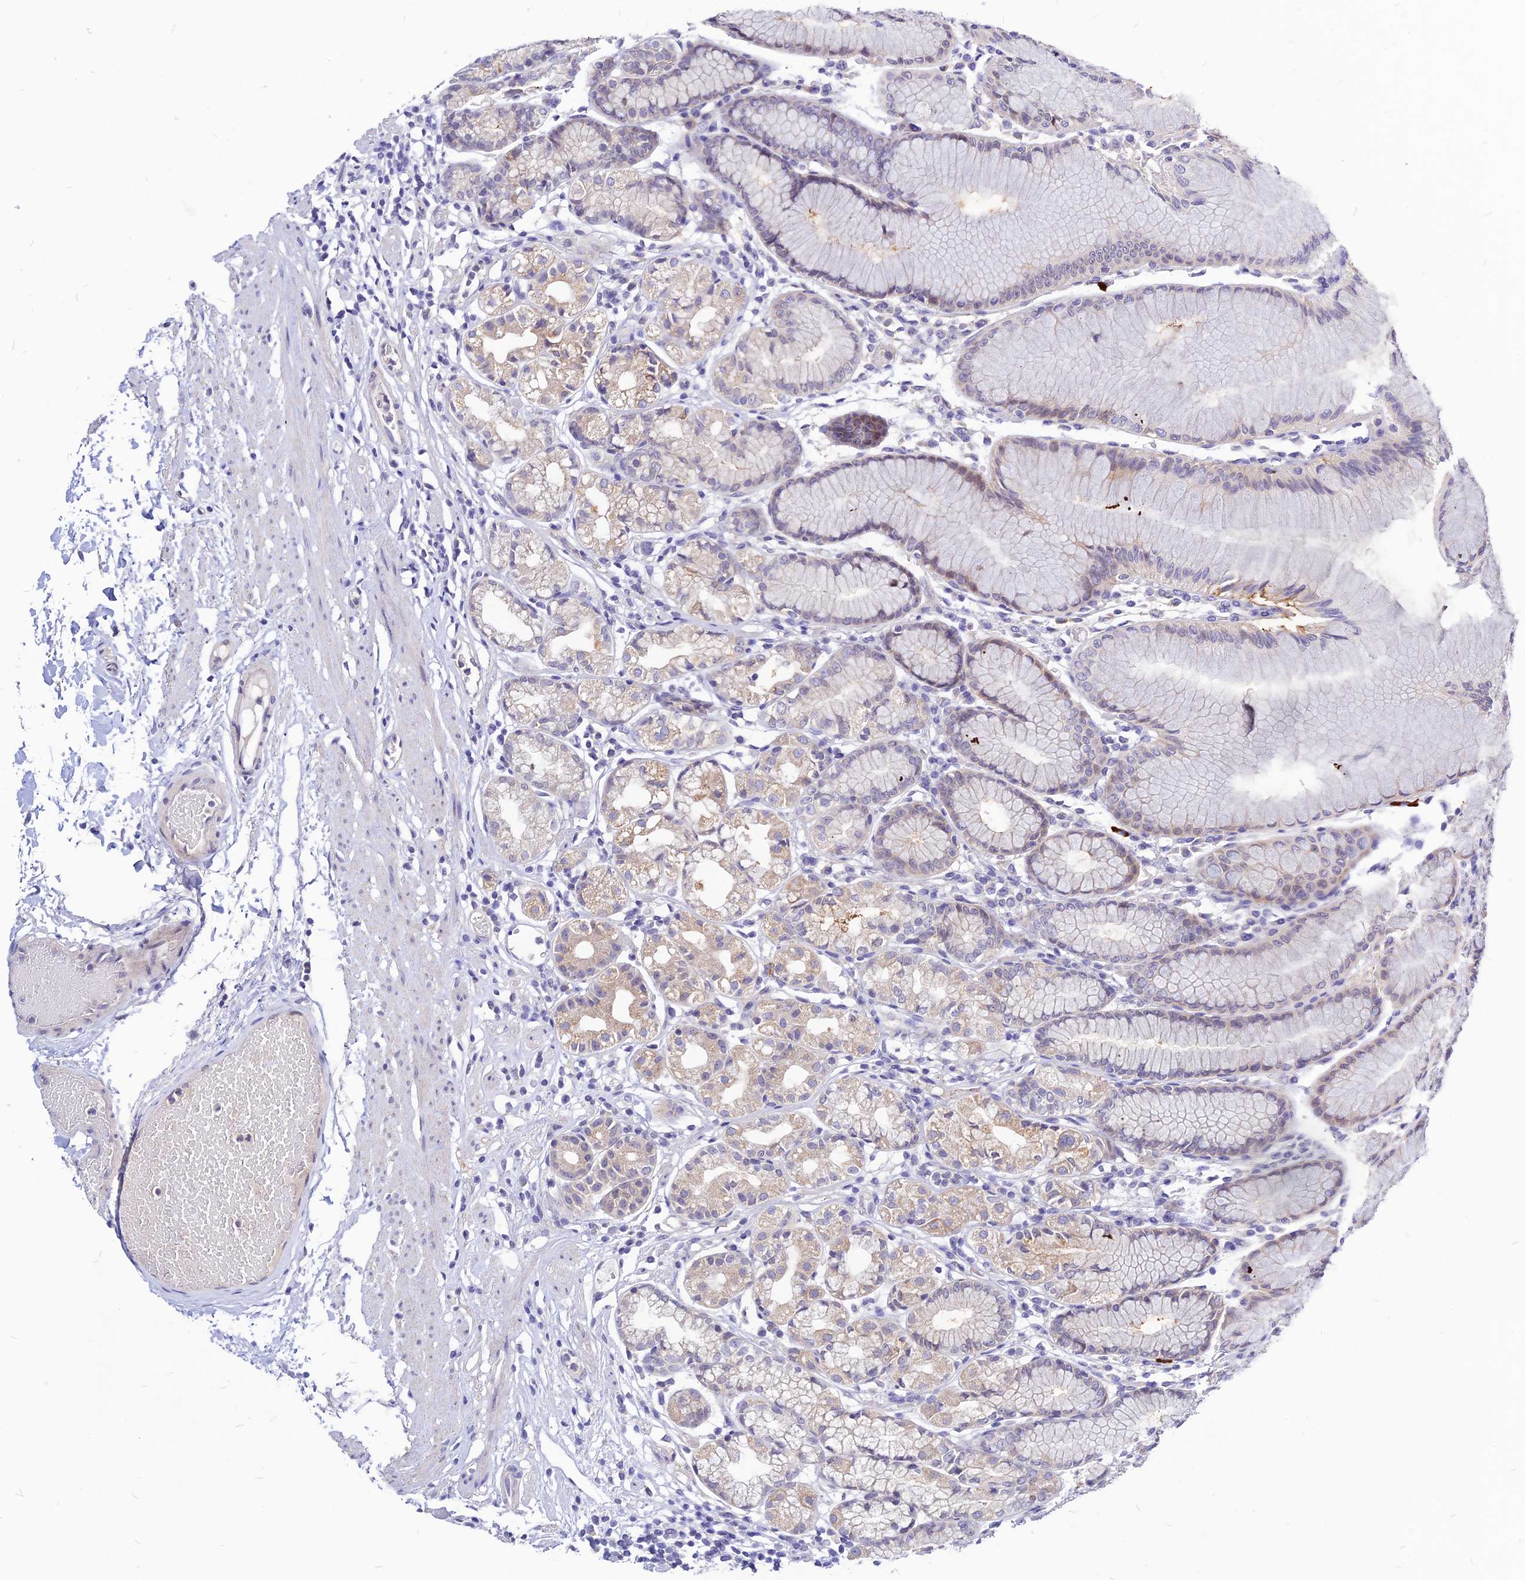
{"staining": {"intensity": "weak", "quantity": "<25%", "location": "cytoplasmic/membranous"}, "tissue": "stomach", "cell_type": "Glandular cells", "image_type": "normal", "snomed": [{"axis": "morphology", "description": "Normal tissue, NOS"}, {"axis": "topography", "description": "Stomach"}], "caption": "A high-resolution histopathology image shows IHC staining of benign stomach, which displays no significant expression in glandular cells.", "gene": "CZIB", "patient": {"sex": "female", "age": 57}}